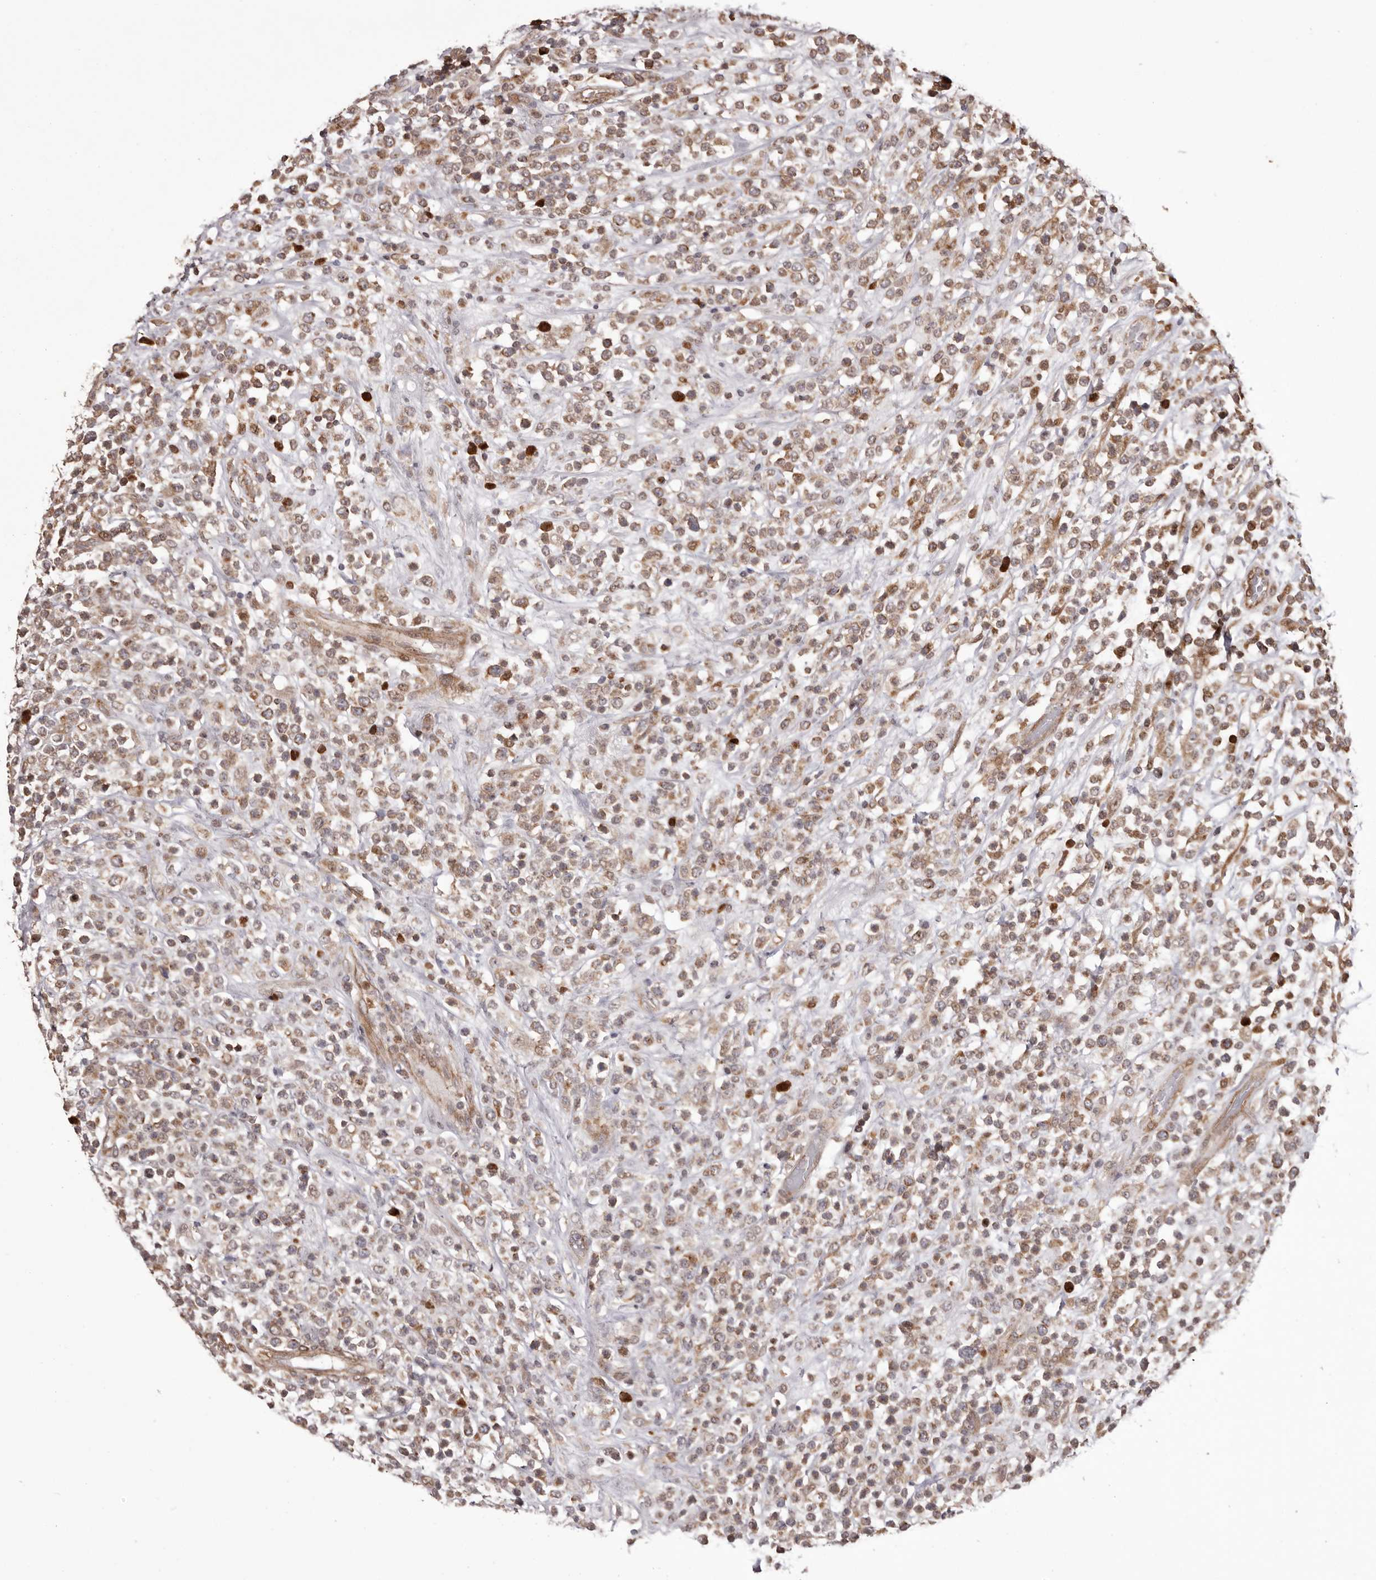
{"staining": {"intensity": "moderate", "quantity": ">75%", "location": "cytoplasmic/membranous"}, "tissue": "lymphoma", "cell_type": "Tumor cells", "image_type": "cancer", "snomed": [{"axis": "morphology", "description": "Malignant lymphoma, non-Hodgkin's type, High grade"}, {"axis": "topography", "description": "Colon"}], "caption": "This image reveals high-grade malignant lymphoma, non-Hodgkin's type stained with IHC to label a protein in brown. The cytoplasmic/membranous of tumor cells show moderate positivity for the protein. Nuclei are counter-stained blue.", "gene": "GFOD1", "patient": {"sex": "female", "age": 53}}